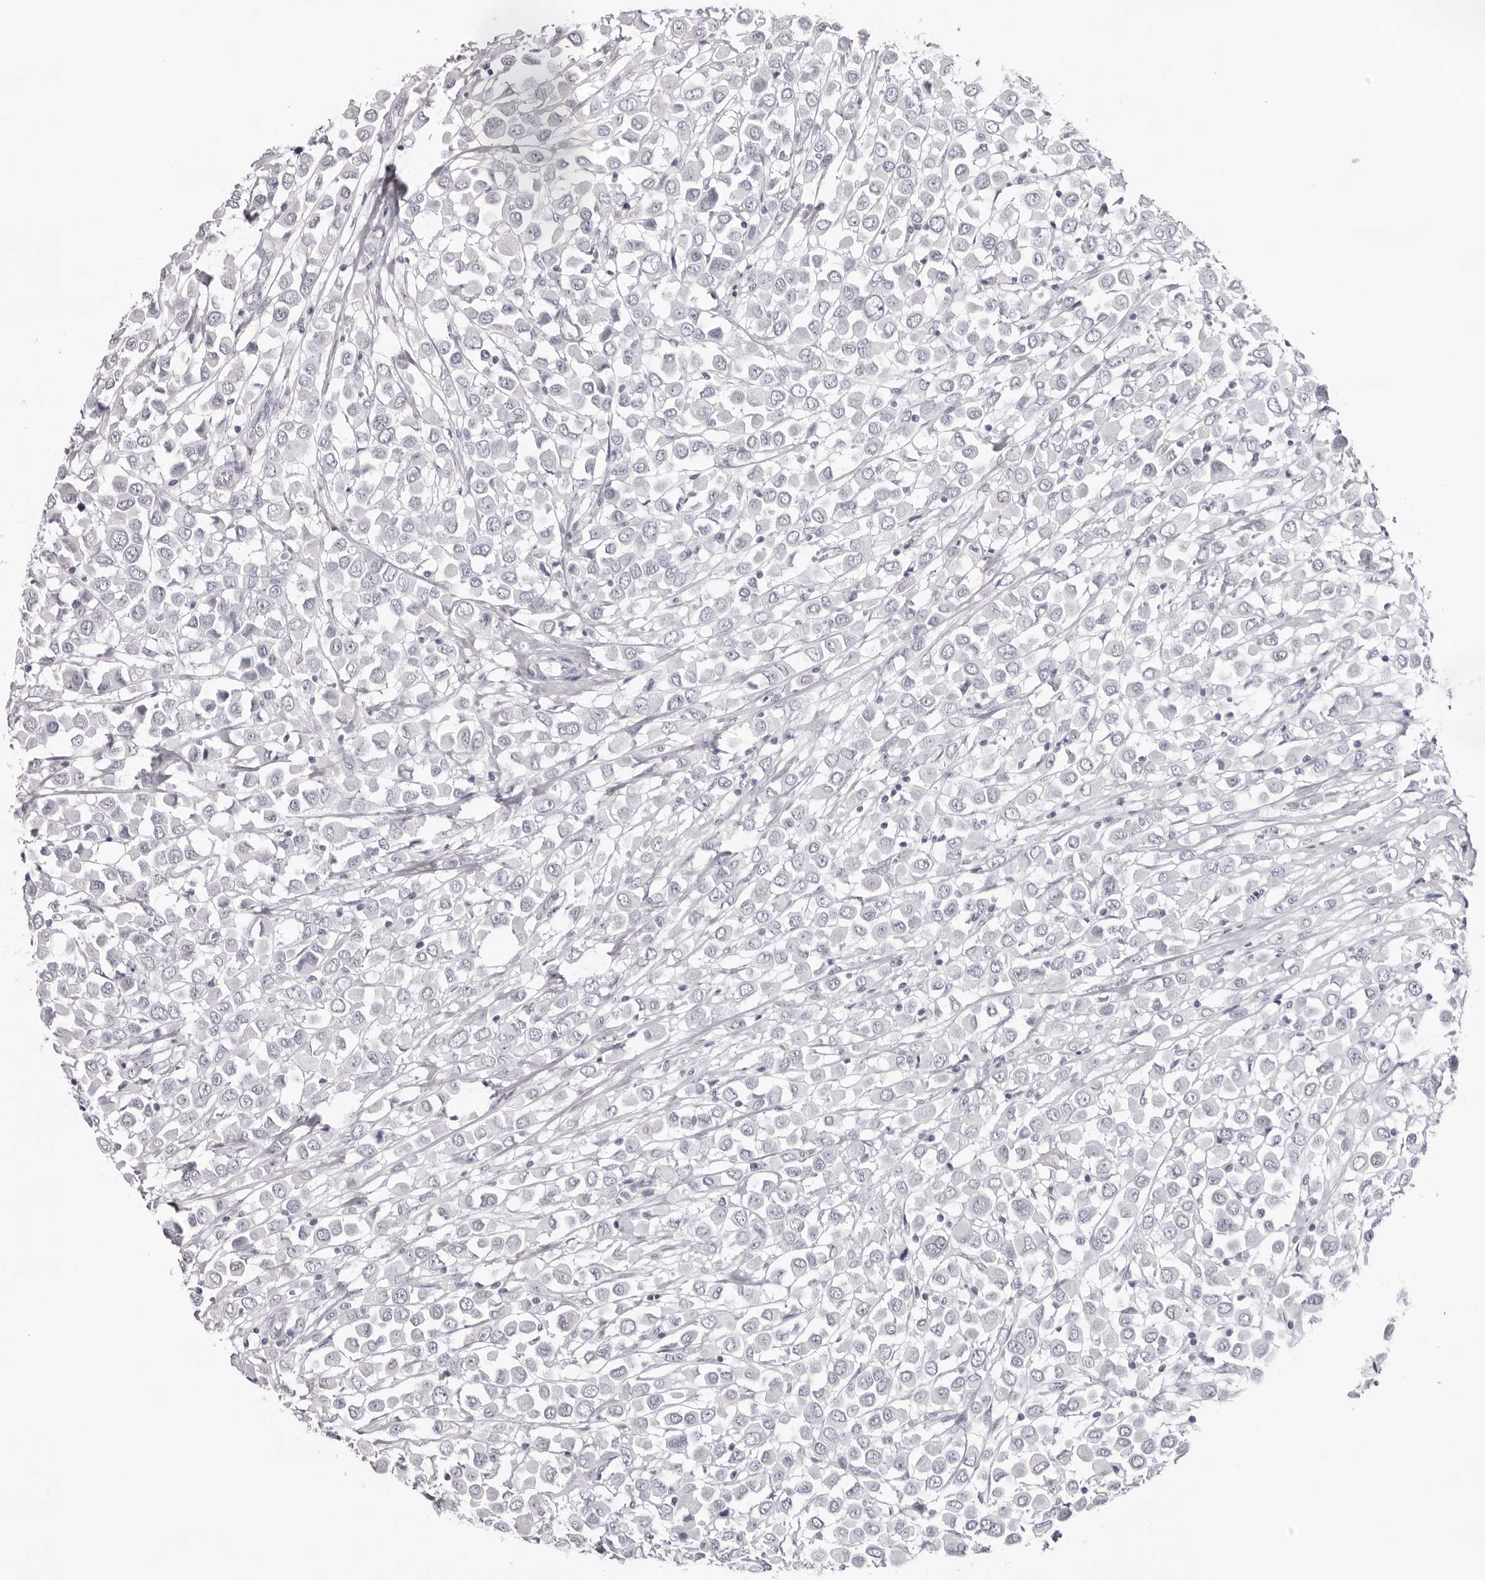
{"staining": {"intensity": "negative", "quantity": "none", "location": "none"}, "tissue": "breast cancer", "cell_type": "Tumor cells", "image_type": "cancer", "snomed": [{"axis": "morphology", "description": "Duct carcinoma"}, {"axis": "topography", "description": "Breast"}], "caption": "Tumor cells show no significant protein expression in infiltrating ductal carcinoma (breast). (DAB immunohistochemistry visualized using brightfield microscopy, high magnification).", "gene": "INSL3", "patient": {"sex": "female", "age": 61}}